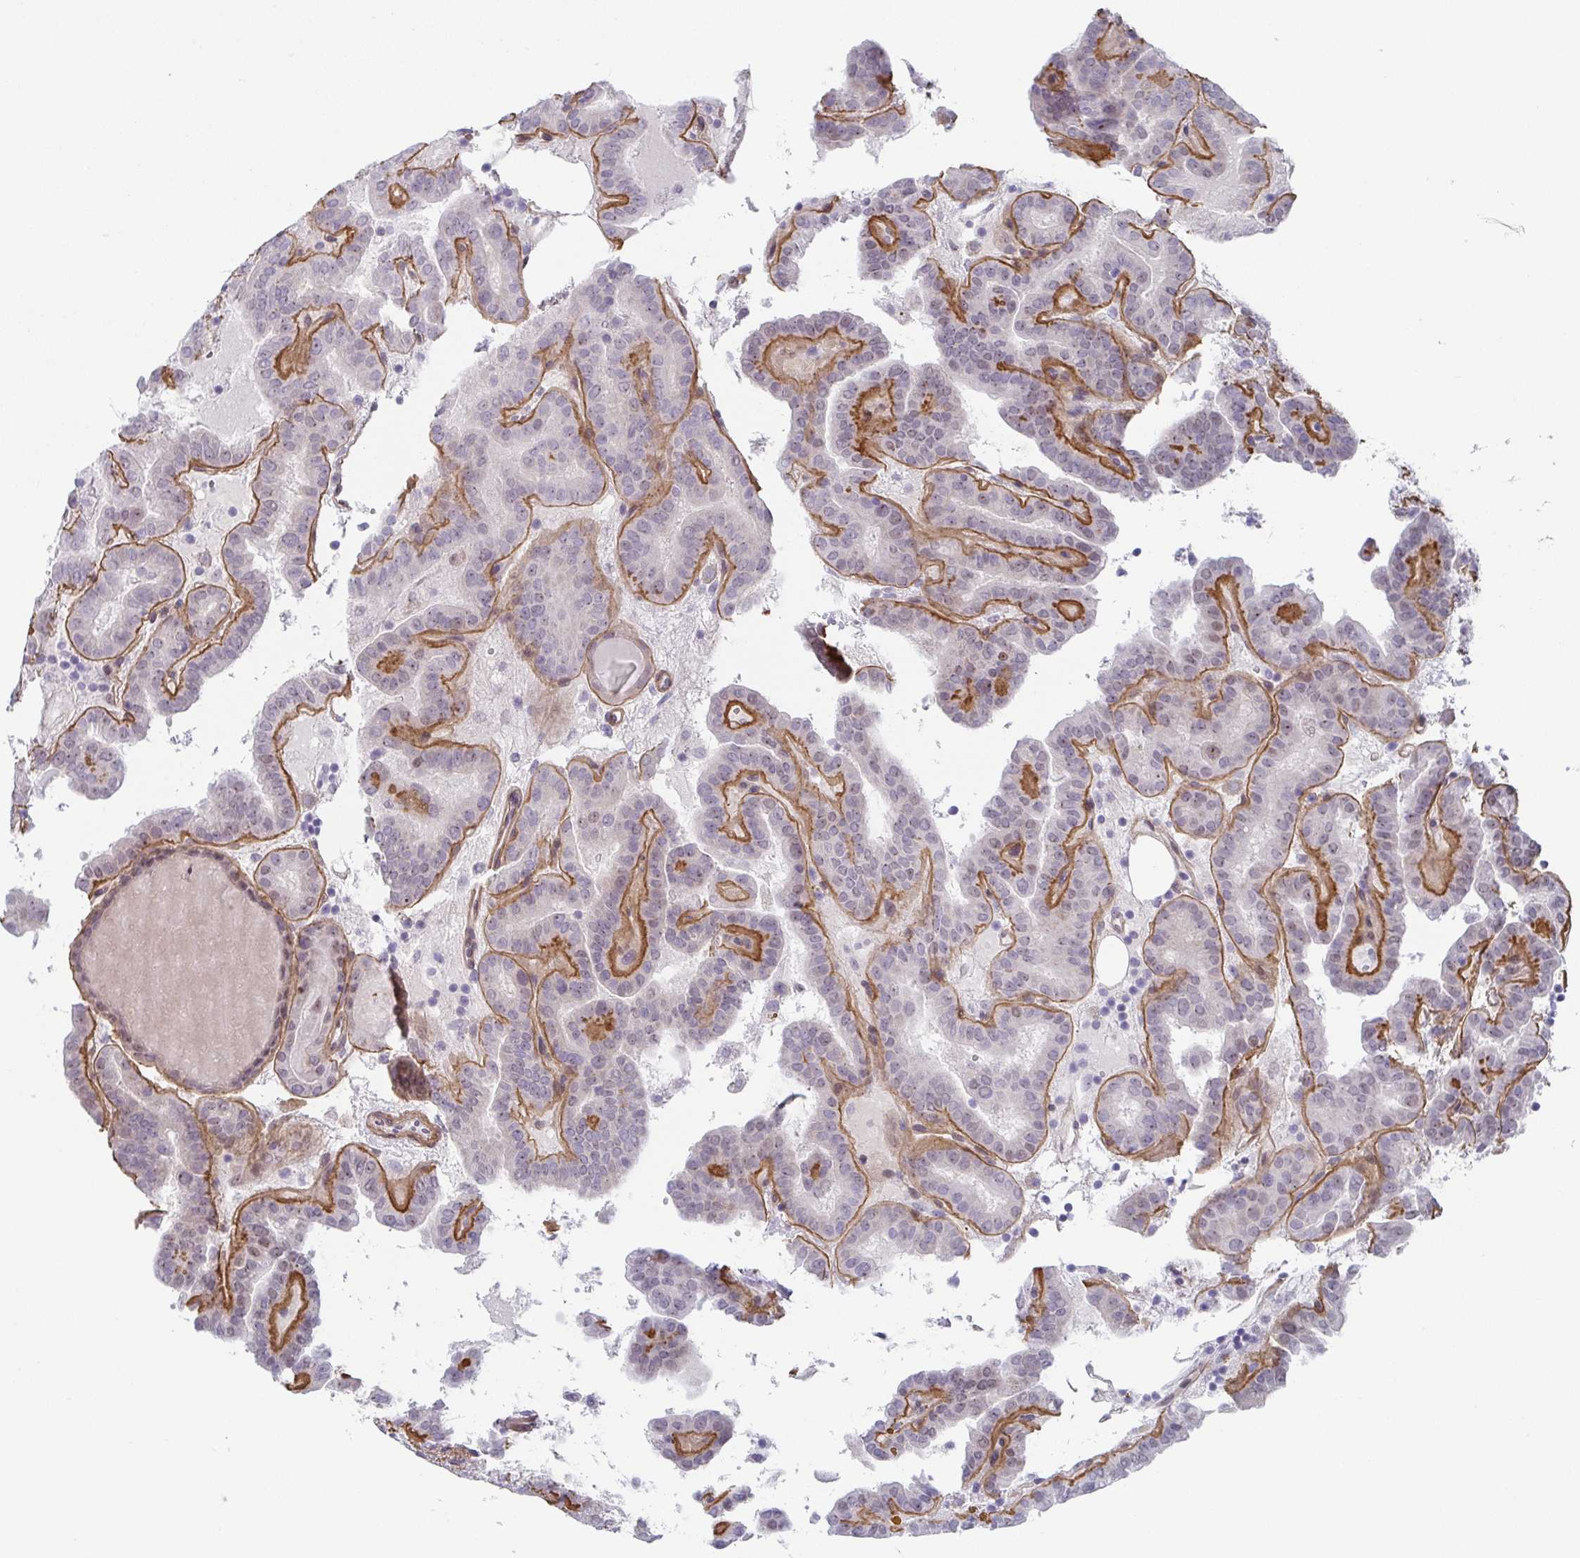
{"staining": {"intensity": "weak", "quantity": "<25%", "location": "nuclear"}, "tissue": "thyroid cancer", "cell_type": "Tumor cells", "image_type": "cancer", "snomed": [{"axis": "morphology", "description": "Papillary adenocarcinoma, NOS"}, {"axis": "topography", "description": "Thyroid gland"}], "caption": "High power microscopy photomicrograph of an immunohistochemistry (IHC) micrograph of papillary adenocarcinoma (thyroid), revealing no significant staining in tumor cells.", "gene": "EXOSC7", "patient": {"sex": "female", "age": 46}}